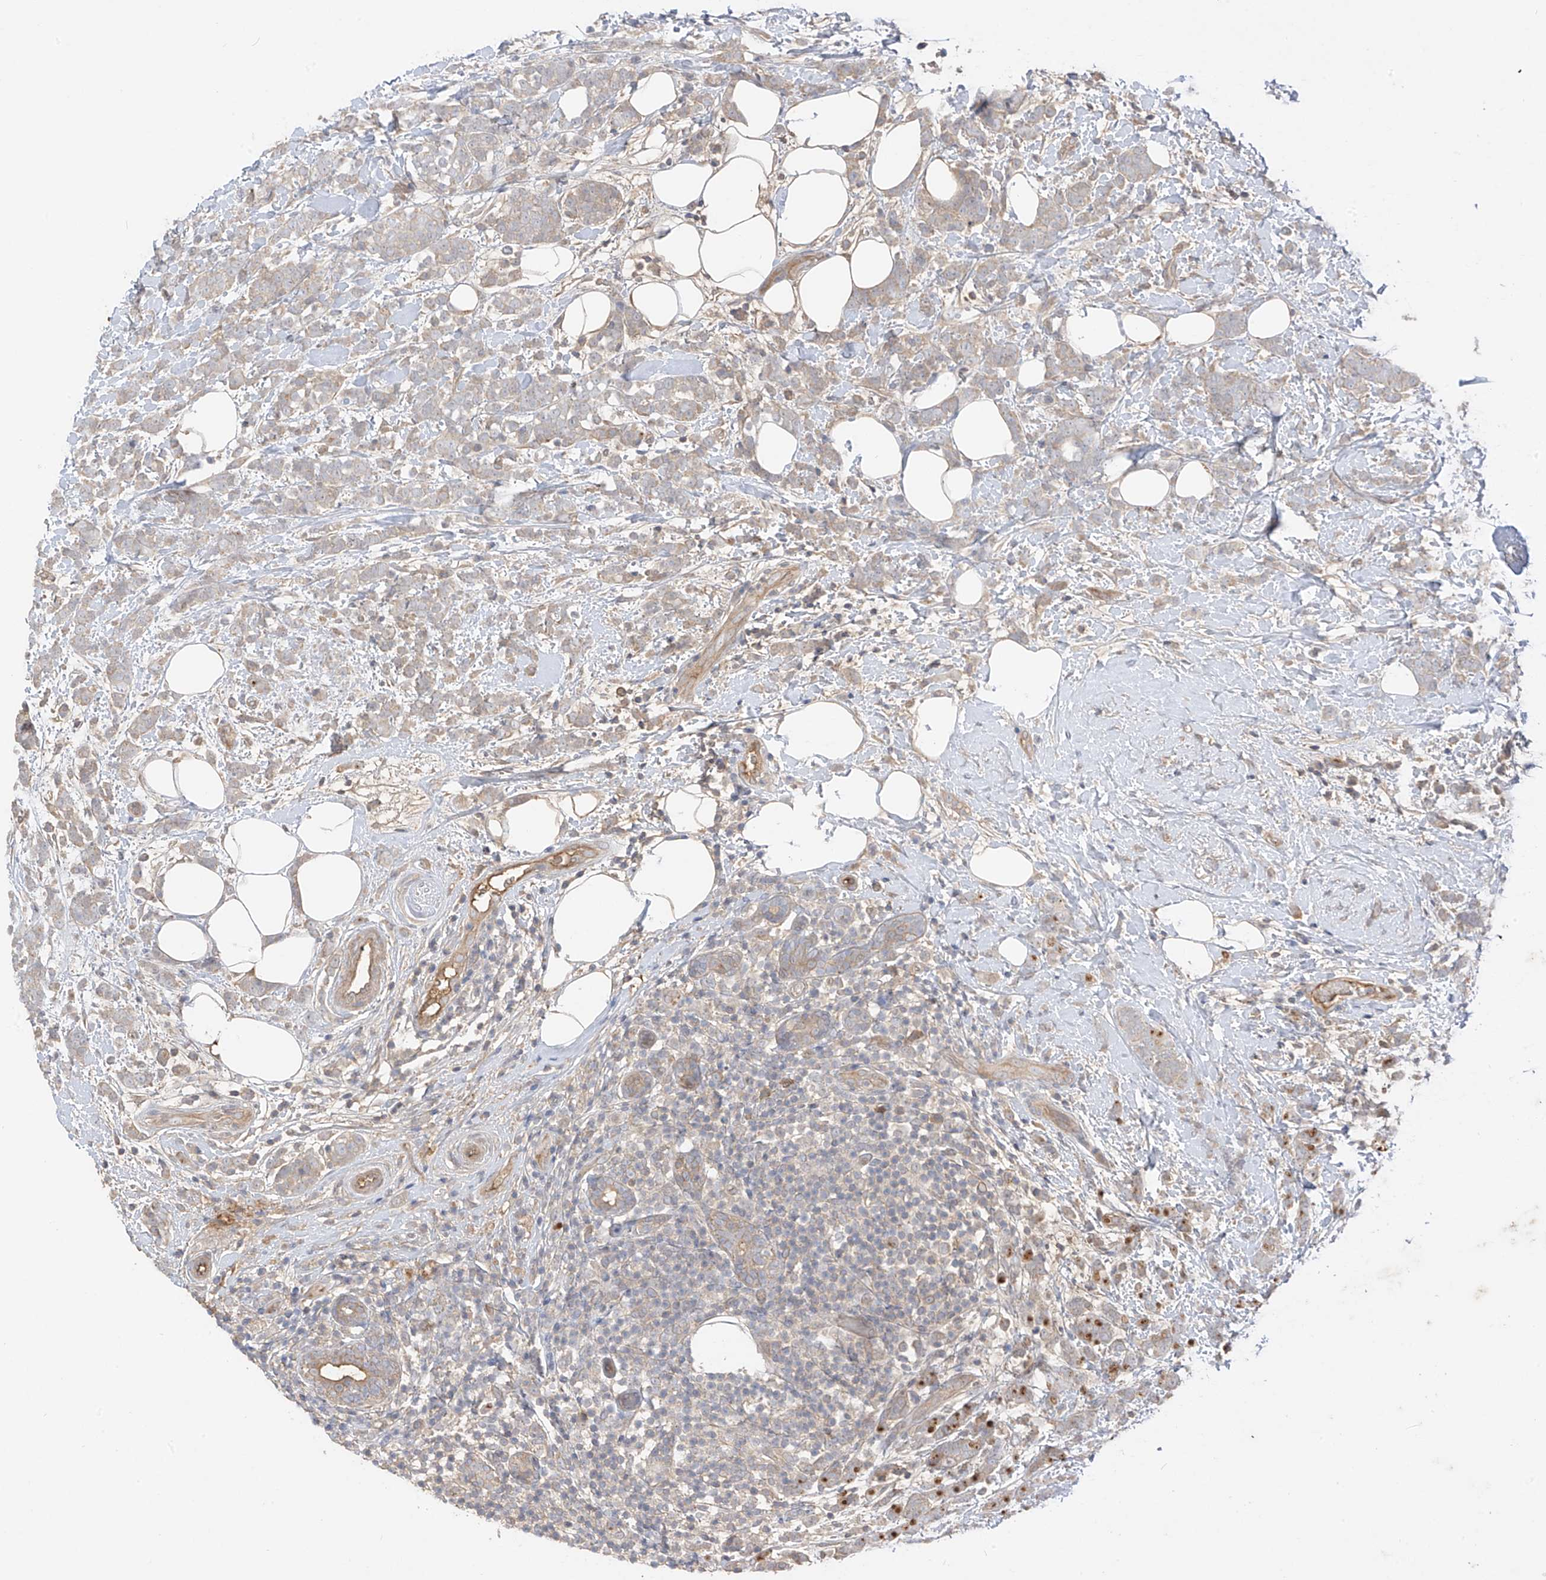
{"staining": {"intensity": "weak", "quantity": ">75%", "location": "cytoplasmic/membranous"}, "tissue": "breast cancer", "cell_type": "Tumor cells", "image_type": "cancer", "snomed": [{"axis": "morphology", "description": "Lobular carcinoma"}, {"axis": "topography", "description": "Breast"}], "caption": "Tumor cells display weak cytoplasmic/membranous expression in approximately >75% of cells in breast lobular carcinoma.", "gene": "CACNA2D4", "patient": {"sex": "female", "age": 58}}